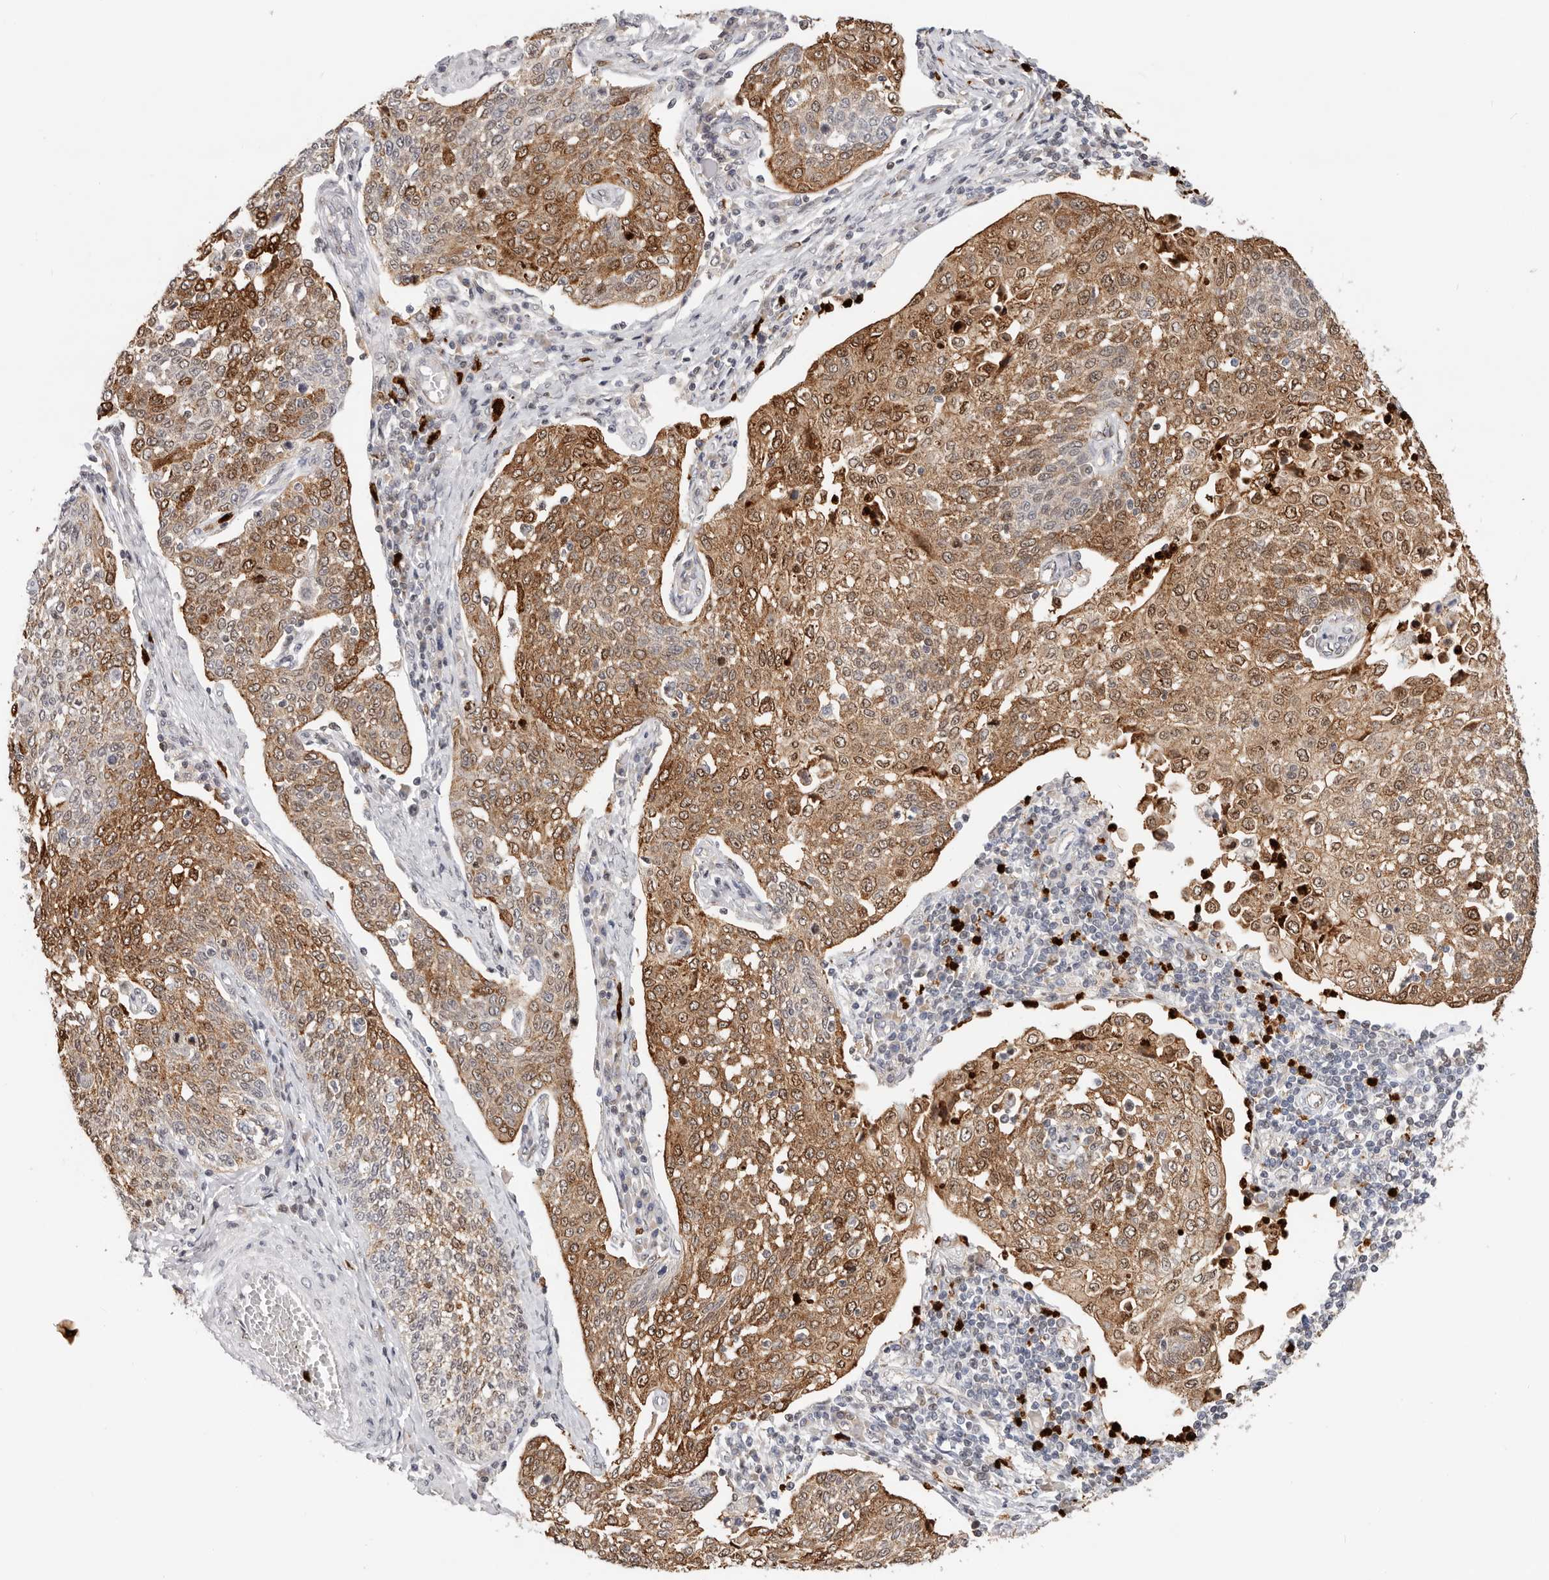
{"staining": {"intensity": "moderate", "quantity": ">75%", "location": "cytoplasmic/membranous"}, "tissue": "cervical cancer", "cell_type": "Tumor cells", "image_type": "cancer", "snomed": [{"axis": "morphology", "description": "Squamous cell carcinoma, NOS"}, {"axis": "topography", "description": "Cervix"}], "caption": "Cervical cancer stained for a protein demonstrates moderate cytoplasmic/membranous positivity in tumor cells. Using DAB (3,3'-diaminobenzidine) (brown) and hematoxylin (blue) stains, captured at high magnification using brightfield microscopy.", "gene": "AFDN", "patient": {"sex": "female", "age": 34}}